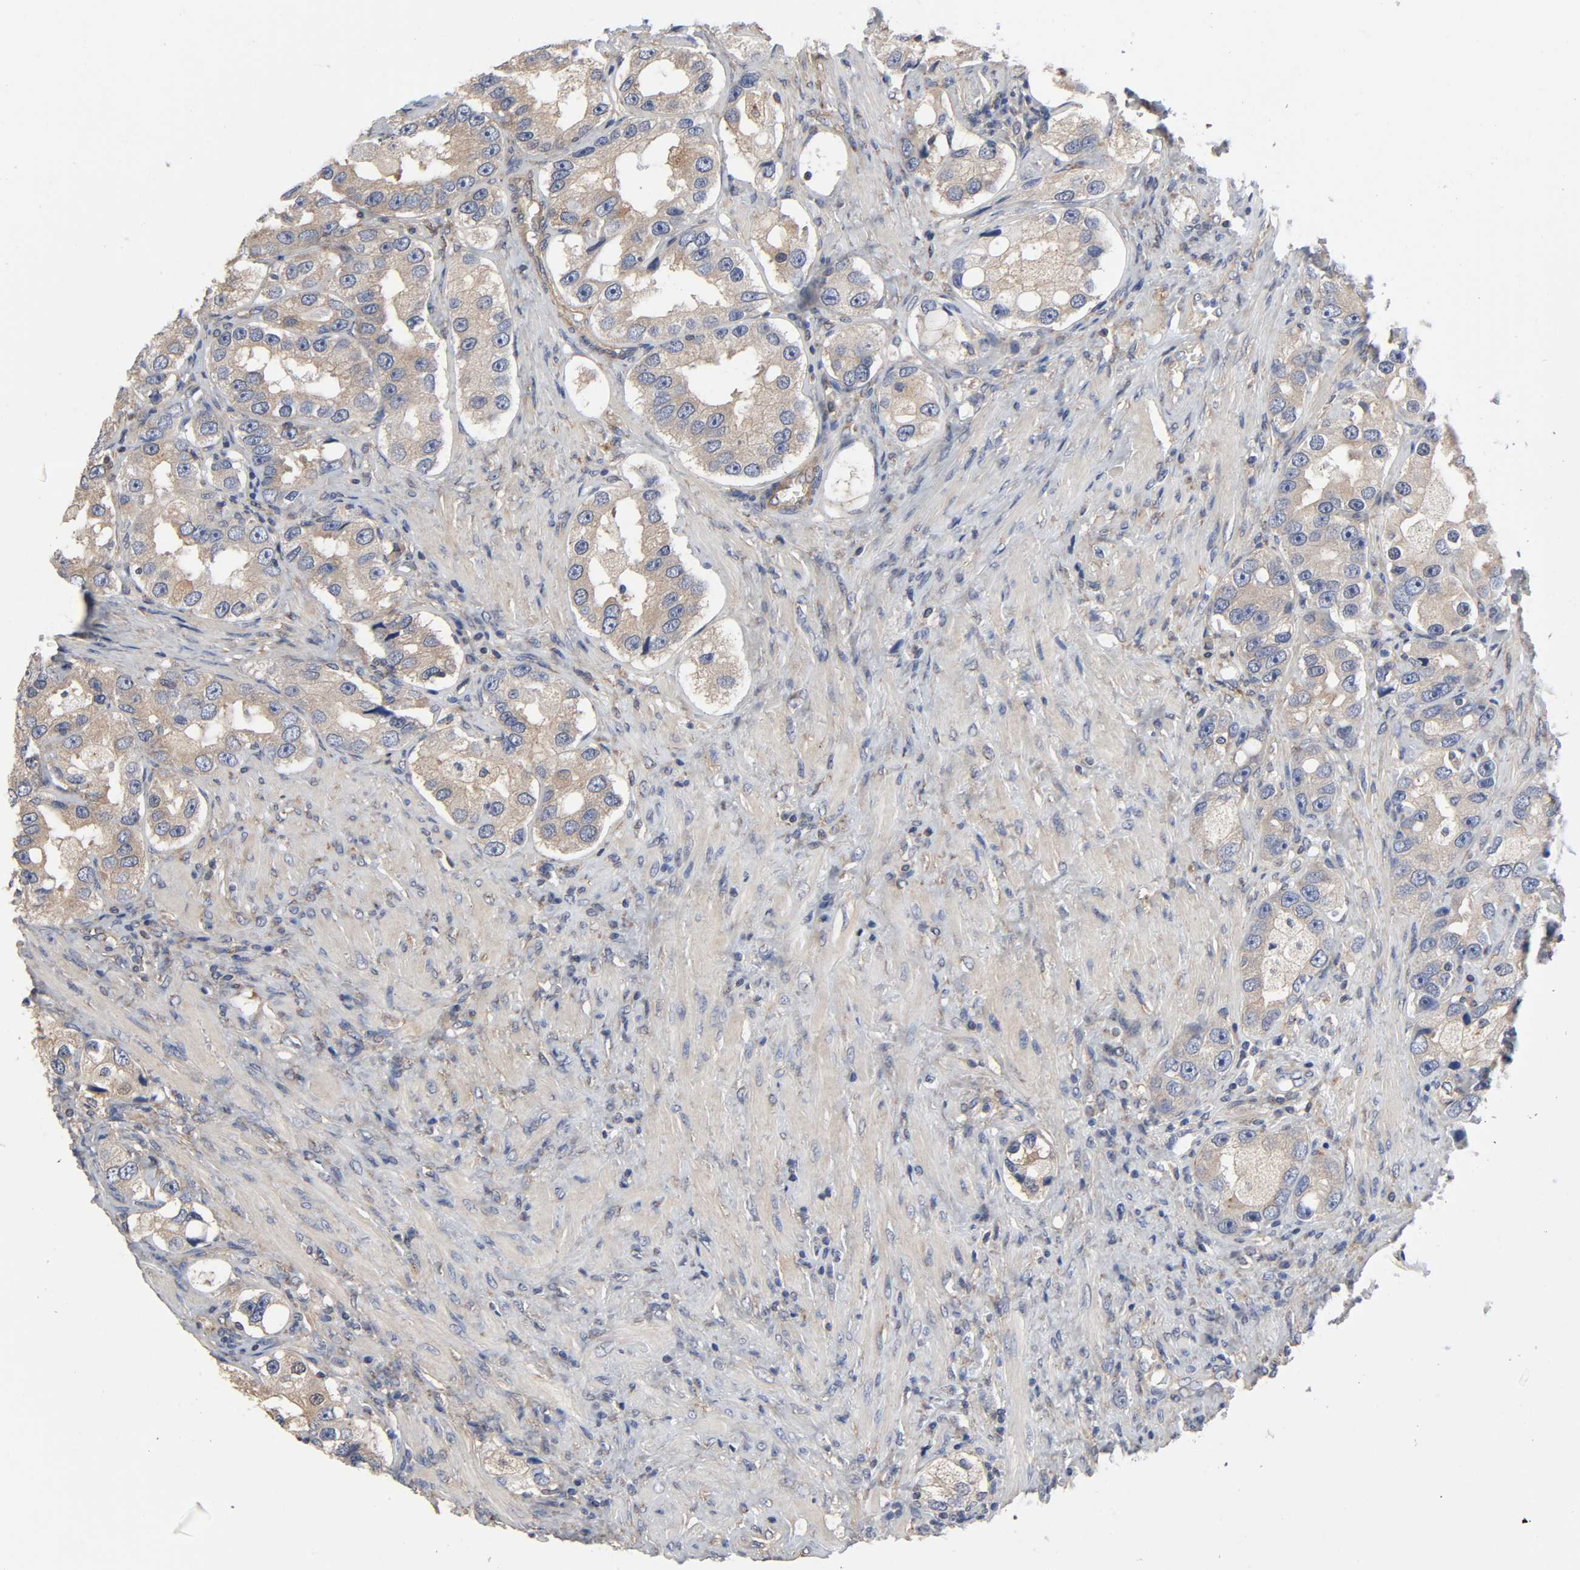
{"staining": {"intensity": "moderate", "quantity": ">75%", "location": "cytoplasmic/membranous"}, "tissue": "prostate cancer", "cell_type": "Tumor cells", "image_type": "cancer", "snomed": [{"axis": "morphology", "description": "Adenocarcinoma, High grade"}, {"axis": "topography", "description": "Prostate"}], "caption": "Immunohistochemistry (IHC) micrograph of neoplastic tissue: prostate high-grade adenocarcinoma stained using immunohistochemistry displays medium levels of moderate protein expression localized specifically in the cytoplasmic/membranous of tumor cells, appearing as a cytoplasmic/membranous brown color.", "gene": "DYNLT3", "patient": {"sex": "male", "age": 63}}